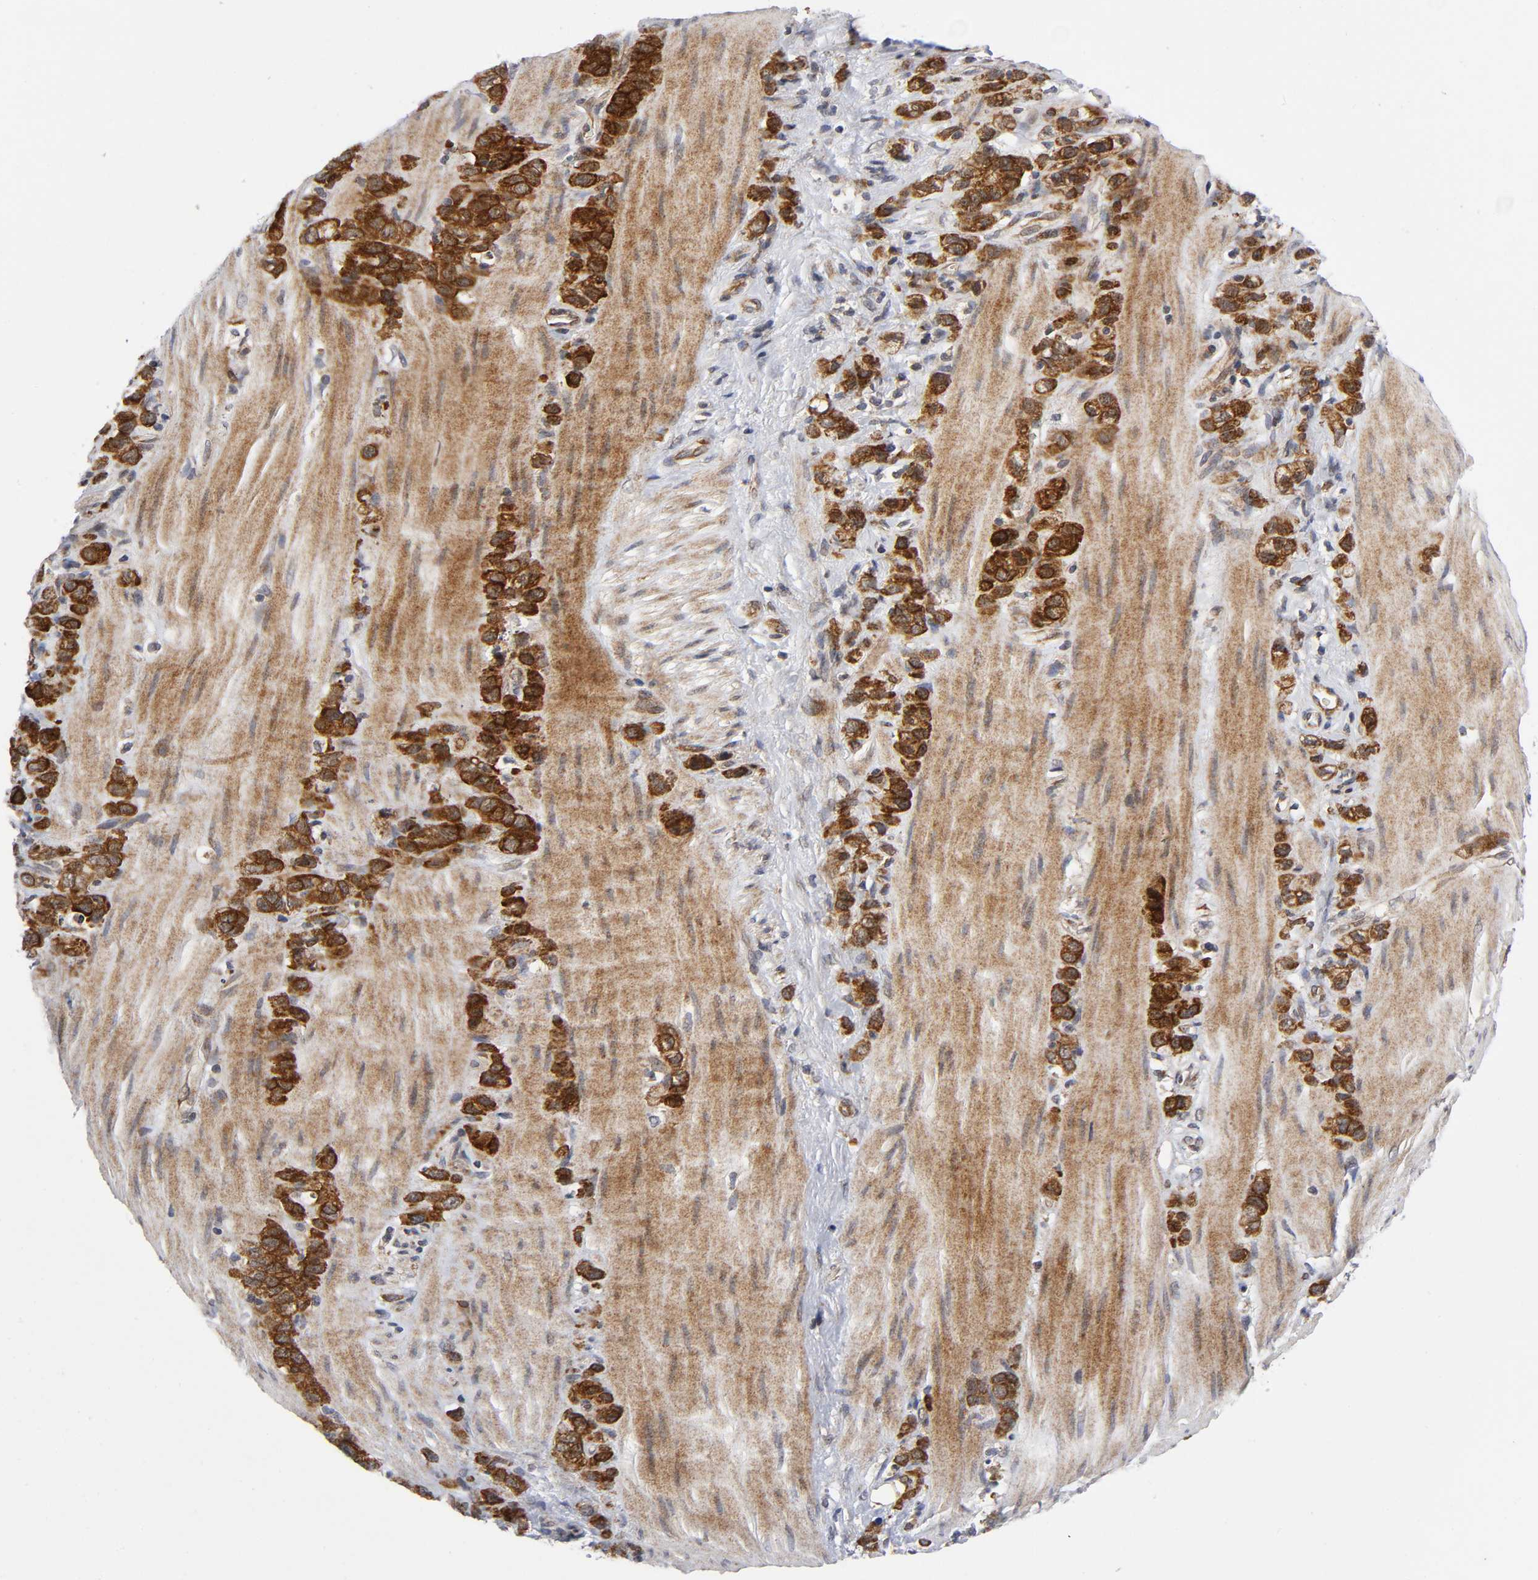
{"staining": {"intensity": "strong", "quantity": ">75%", "location": "cytoplasmic/membranous"}, "tissue": "stomach cancer", "cell_type": "Tumor cells", "image_type": "cancer", "snomed": [{"axis": "morphology", "description": "Normal tissue, NOS"}, {"axis": "morphology", "description": "Adenocarcinoma, NOS"}, {"axis": "morphology", "description": "Adenocarcinoma, High grade"}, {"axis": "topography", "description": "Stomach, upper"}, {"axis": "topography", "description": "Stomach"}], "caption": "Protein analysis of stomach cancer tissue exhibits strong cytoplasmic/membranous expression in about >75% of tumor cells. (DAB IHC, brown staining for protein, blue staining for nuclei).", "gene": "EIF5", "patient": {"sex": "female", "age": 65}}